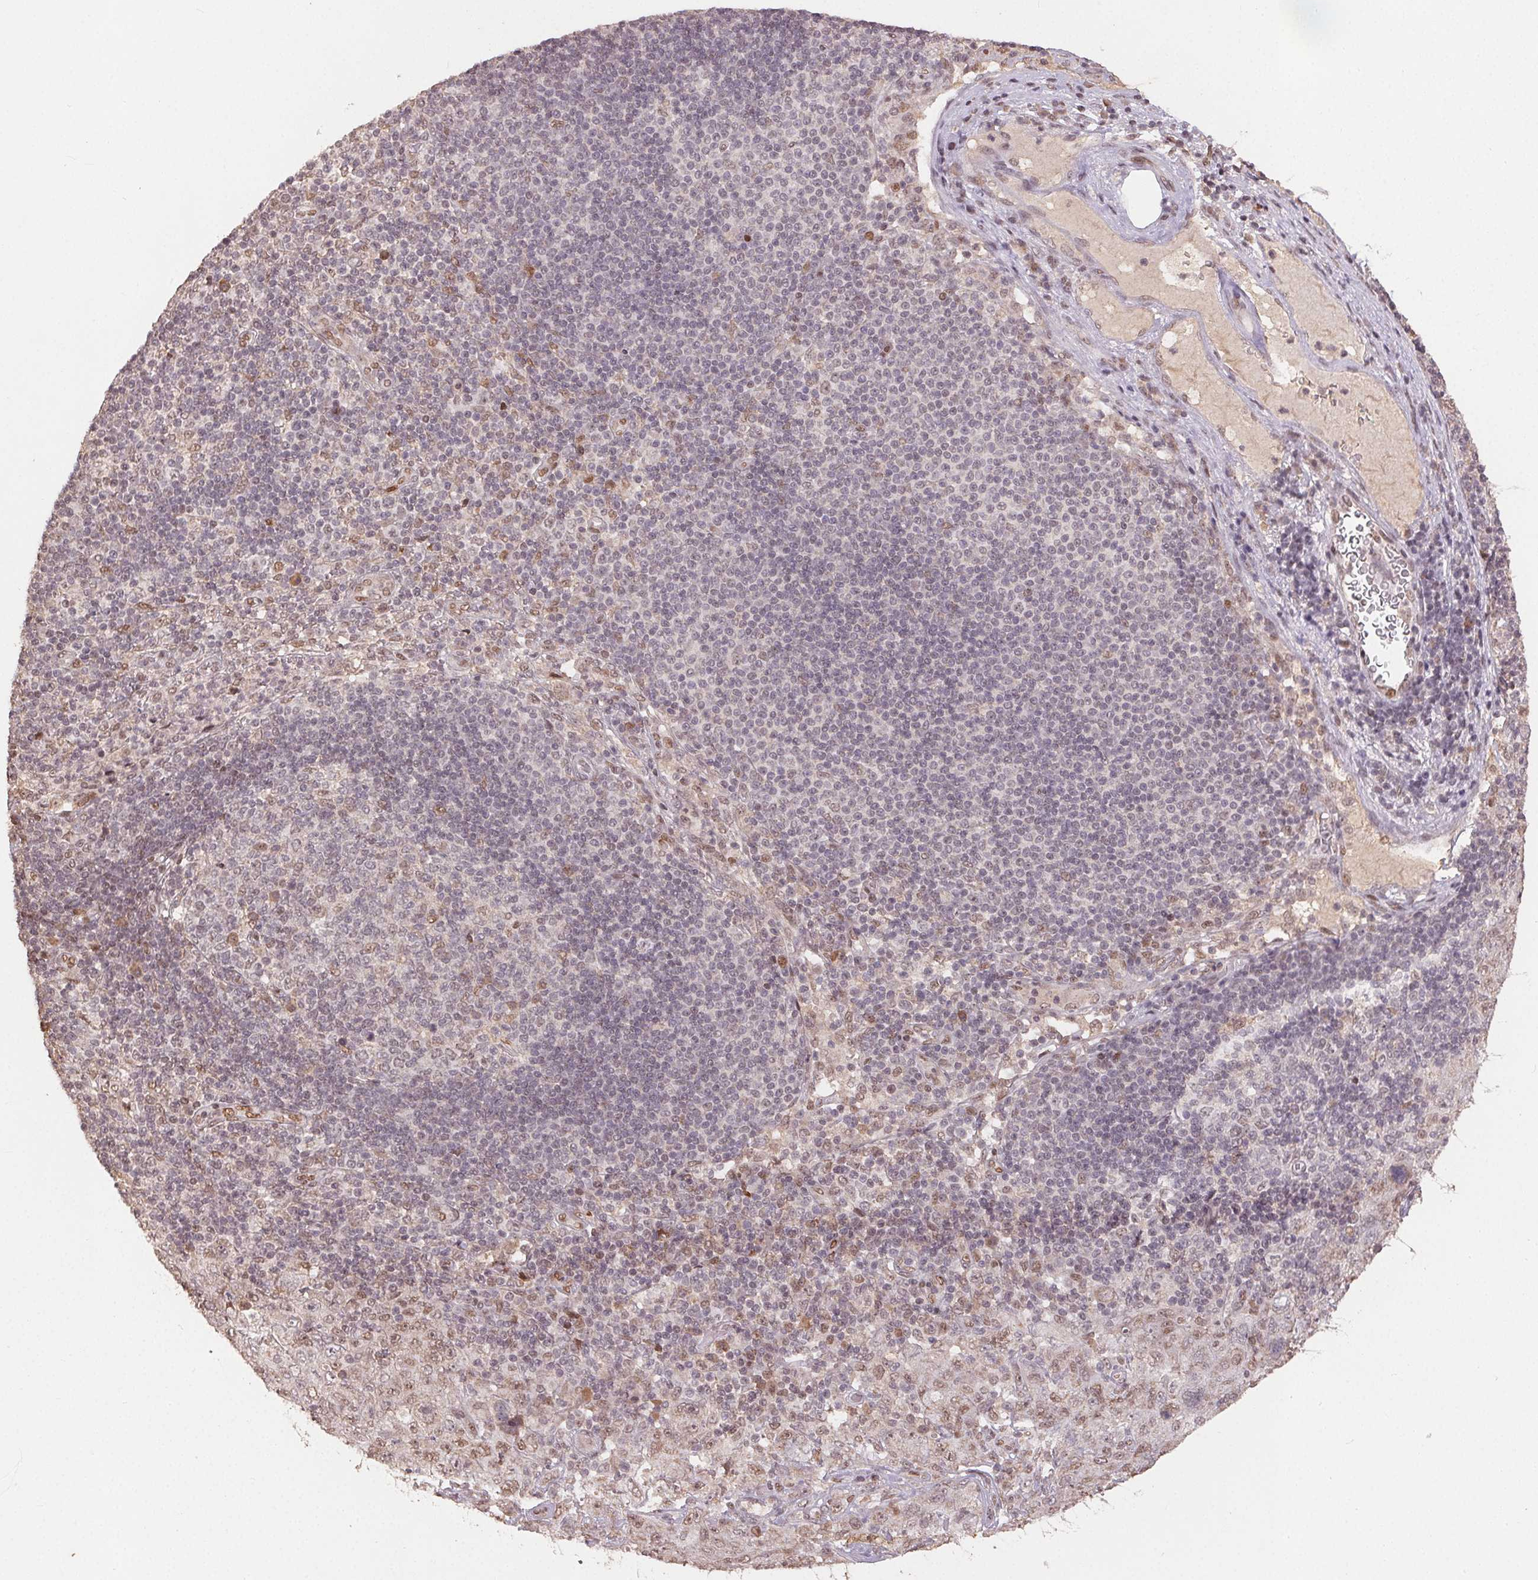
{"staining": {"intensity": "moderate", "quantity": "25%-75%", "location": "nuclear"}, "tissue": "pancreatic cancer", "cell_type": "Tumor cells", "image_type": "cancer", "snomed": [{"axis": "morphology", "description": "Adenocarcinoma, NOS"}, {"axis": "topography", "description": "Pancreas"}], "caption": "This histopathology image reveals IHC staining of human adenocarcinoma (pancreatic), with medium moderate nuclear positivity in about 25%-75% of tumor cells.", "gene": "MAPKAPK2", "patient": {"sex": "male", "age": 68}}